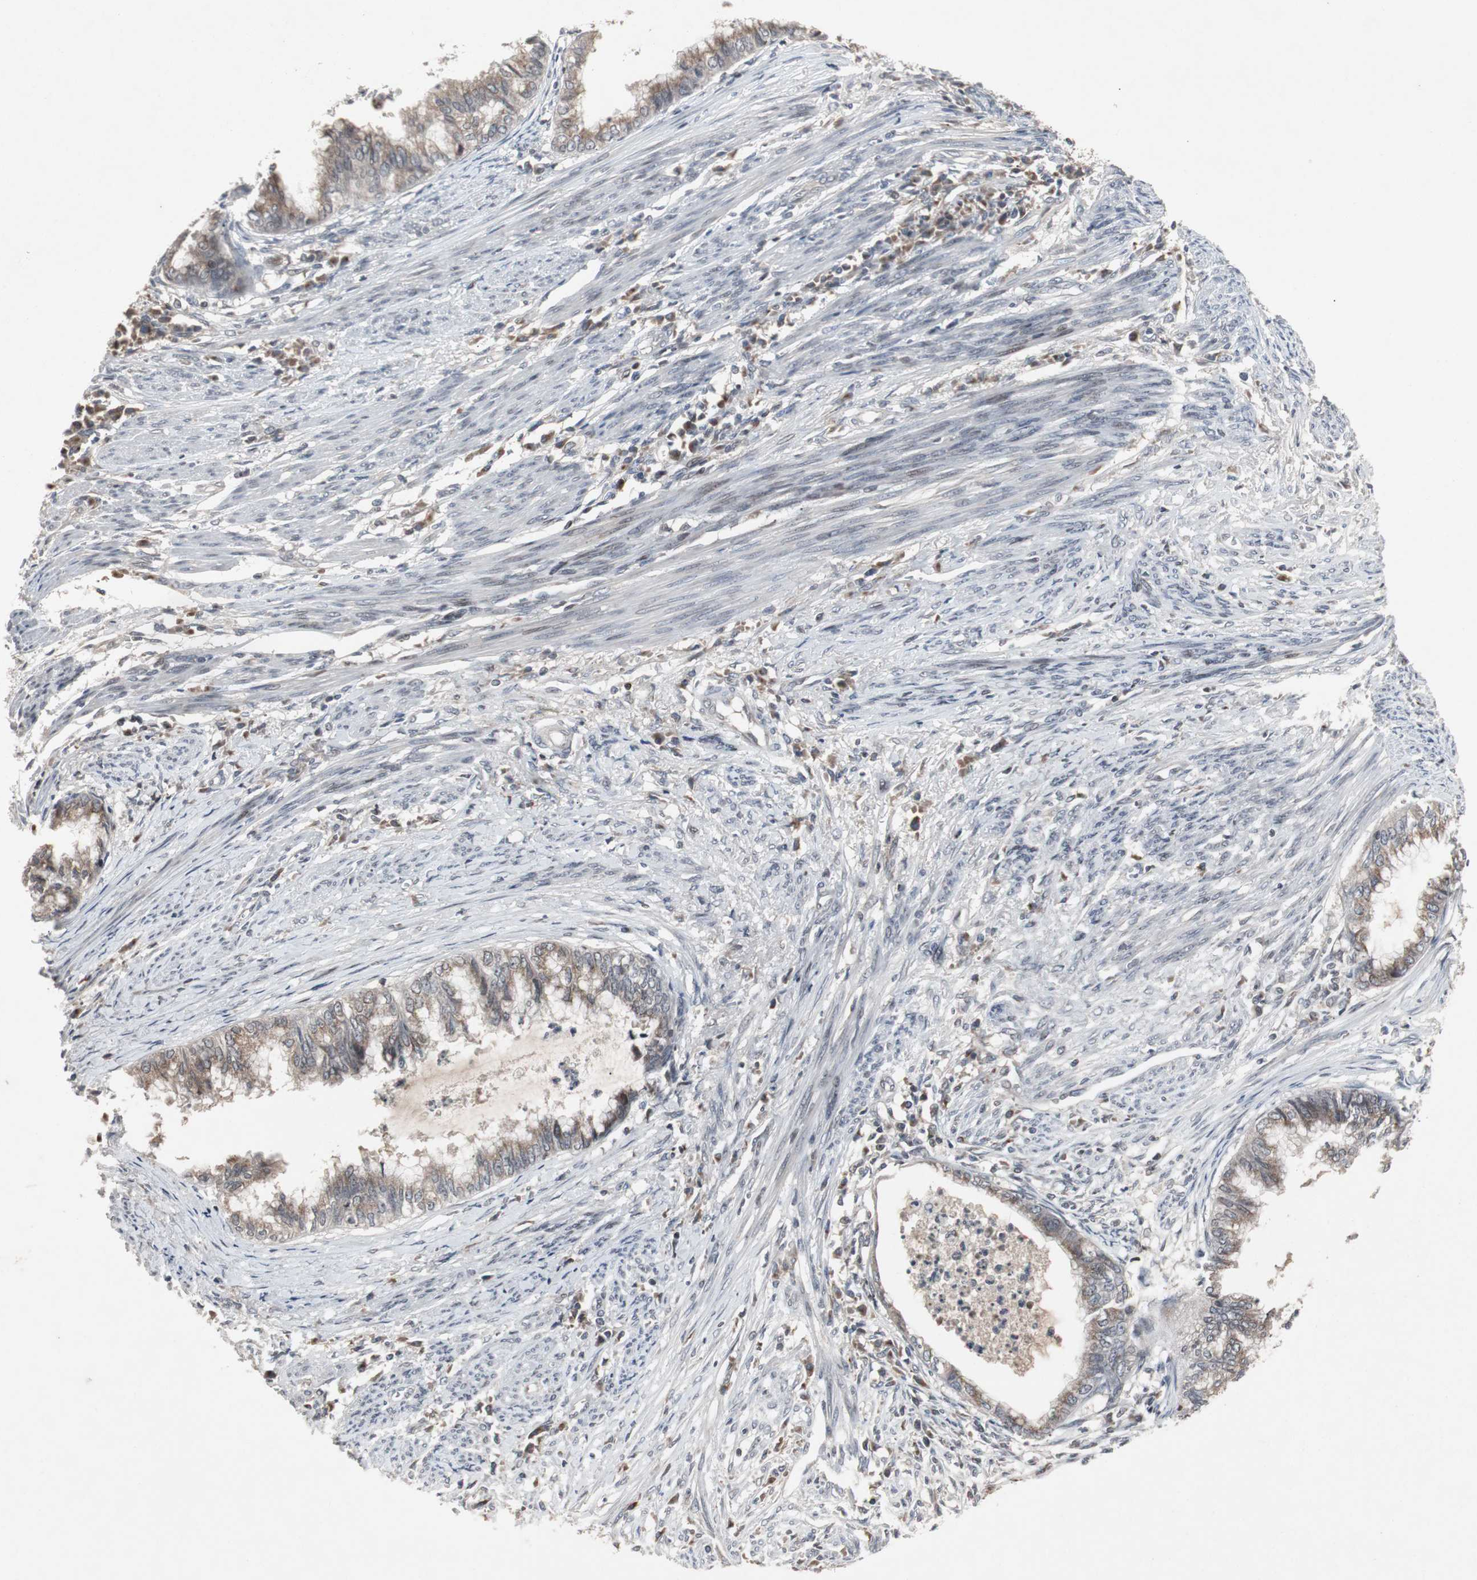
{"staining": {"intensity": "weak", "quantity": ">75%", "location": "cytoplasmic/membranous"}, "tissue": "endometrial cancer", "cell_type": "Tumor cells", "image_type": "cancer", "snomed": [{"axis": "morphology", "description": "Adenocarcinoma, NOS"}, {"axis": "topography", "description": "Endometrium"}], "caption": "IHC (DAB (3,3'-diaminobenzidine)) staining of human endometrial cancer (adenocarcinoma) displays weak cytoplasmic/membranous protein staining in approximately >75% of tumor cells.", "gene": "ZNF396", "patient": {"sex": "female", "age": 79}}